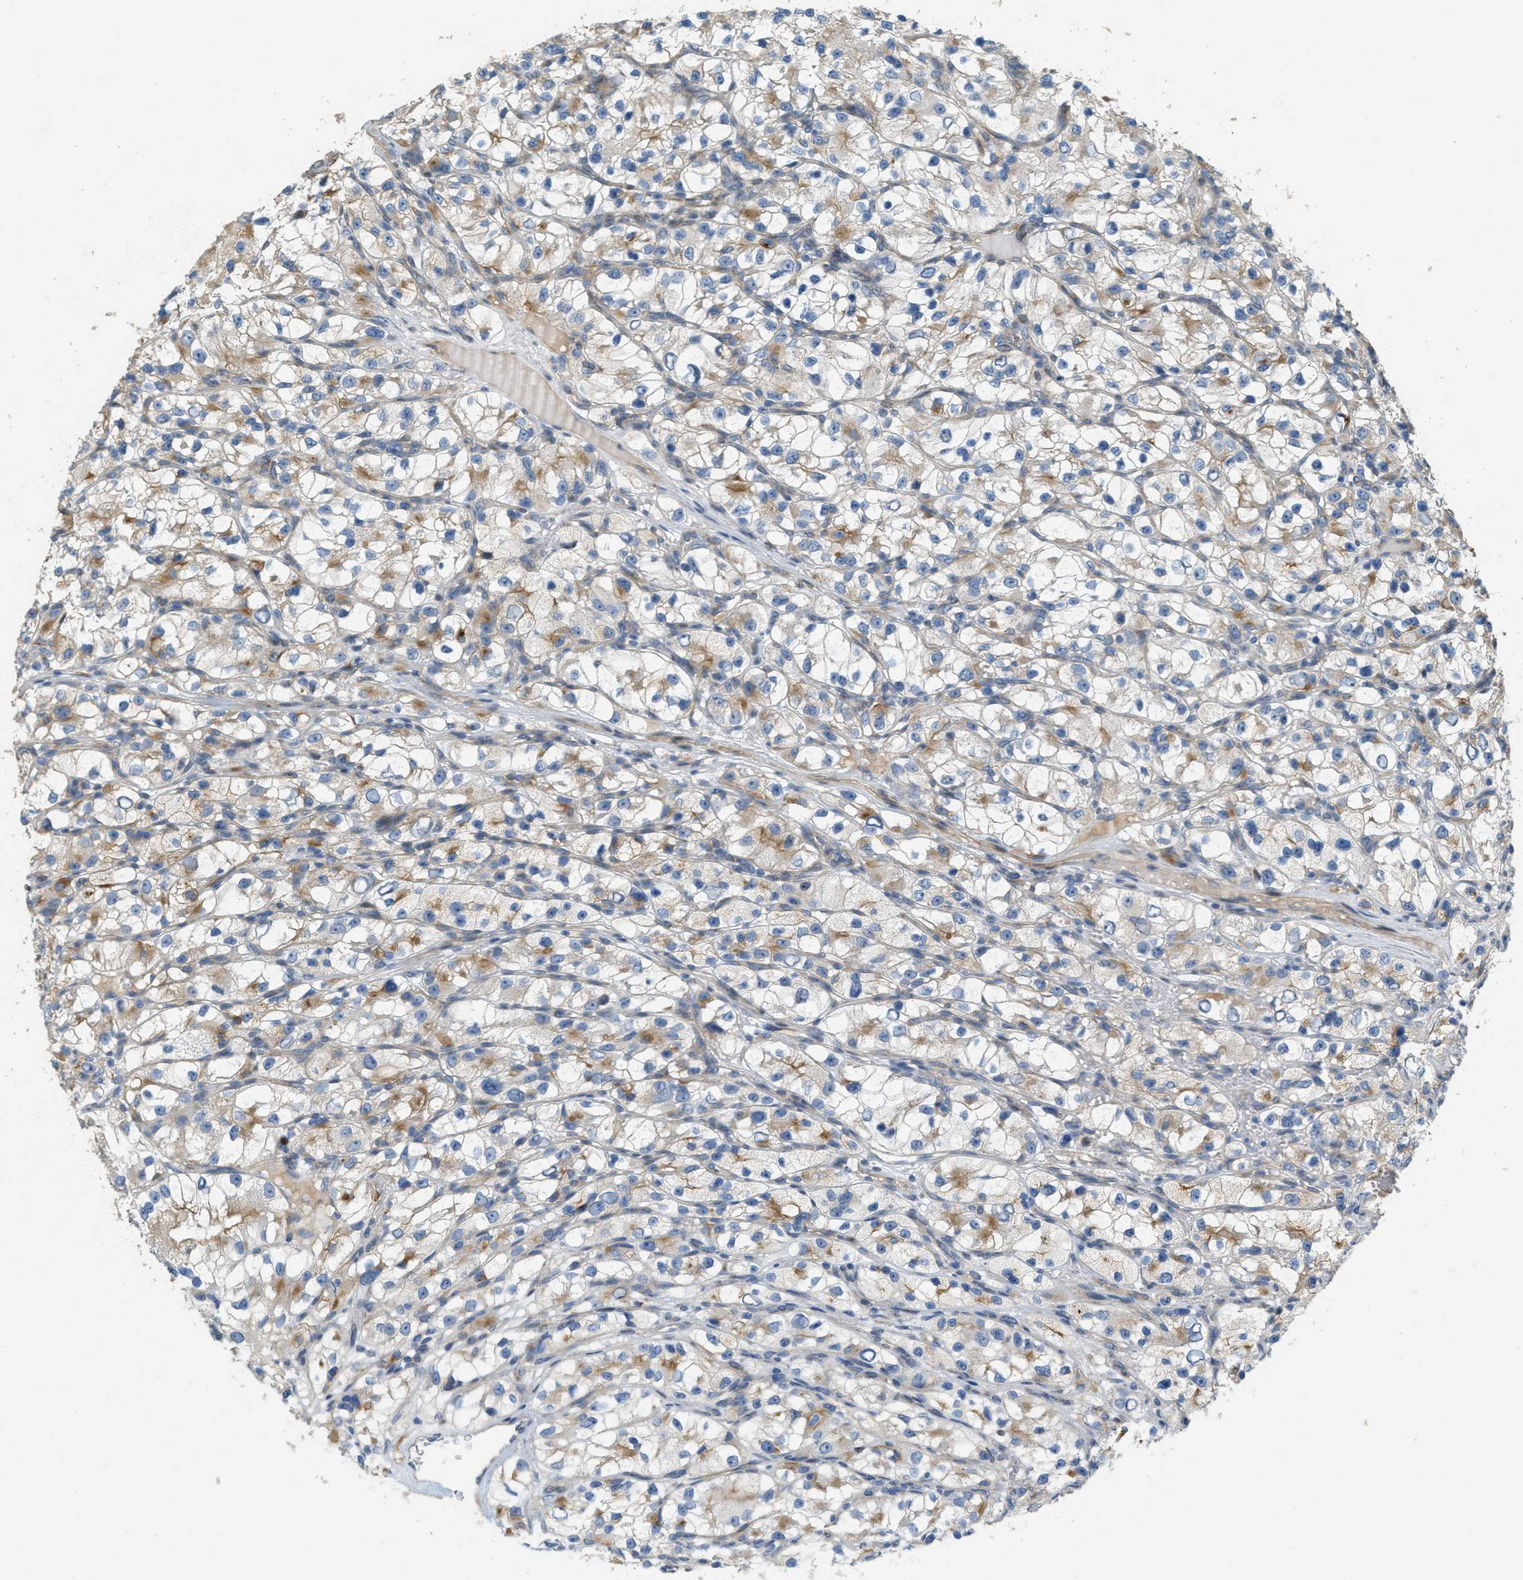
{"staining": {"intensity": "moderate", "quantity": "<25%", "location": "cytoplasmic/membranous"}, "tissue": "renal cancer", "cell_type": "Tumor cells", "image_type": "cancer", "snomed": [{"axis": "morphology", "description": "Adenocarcinoma, NOS"}, {"axis": "topography", "description": "Kidney"}], "caption": "Immunohistochemical staining of human adenocarcinoma (renal) shows low levels of moderate cytoplasmic/membranous protein positivity in approximately <25% of tumor cells.", "gene": "ADCY5", "patient": {"sex": "female", "age": 57}}